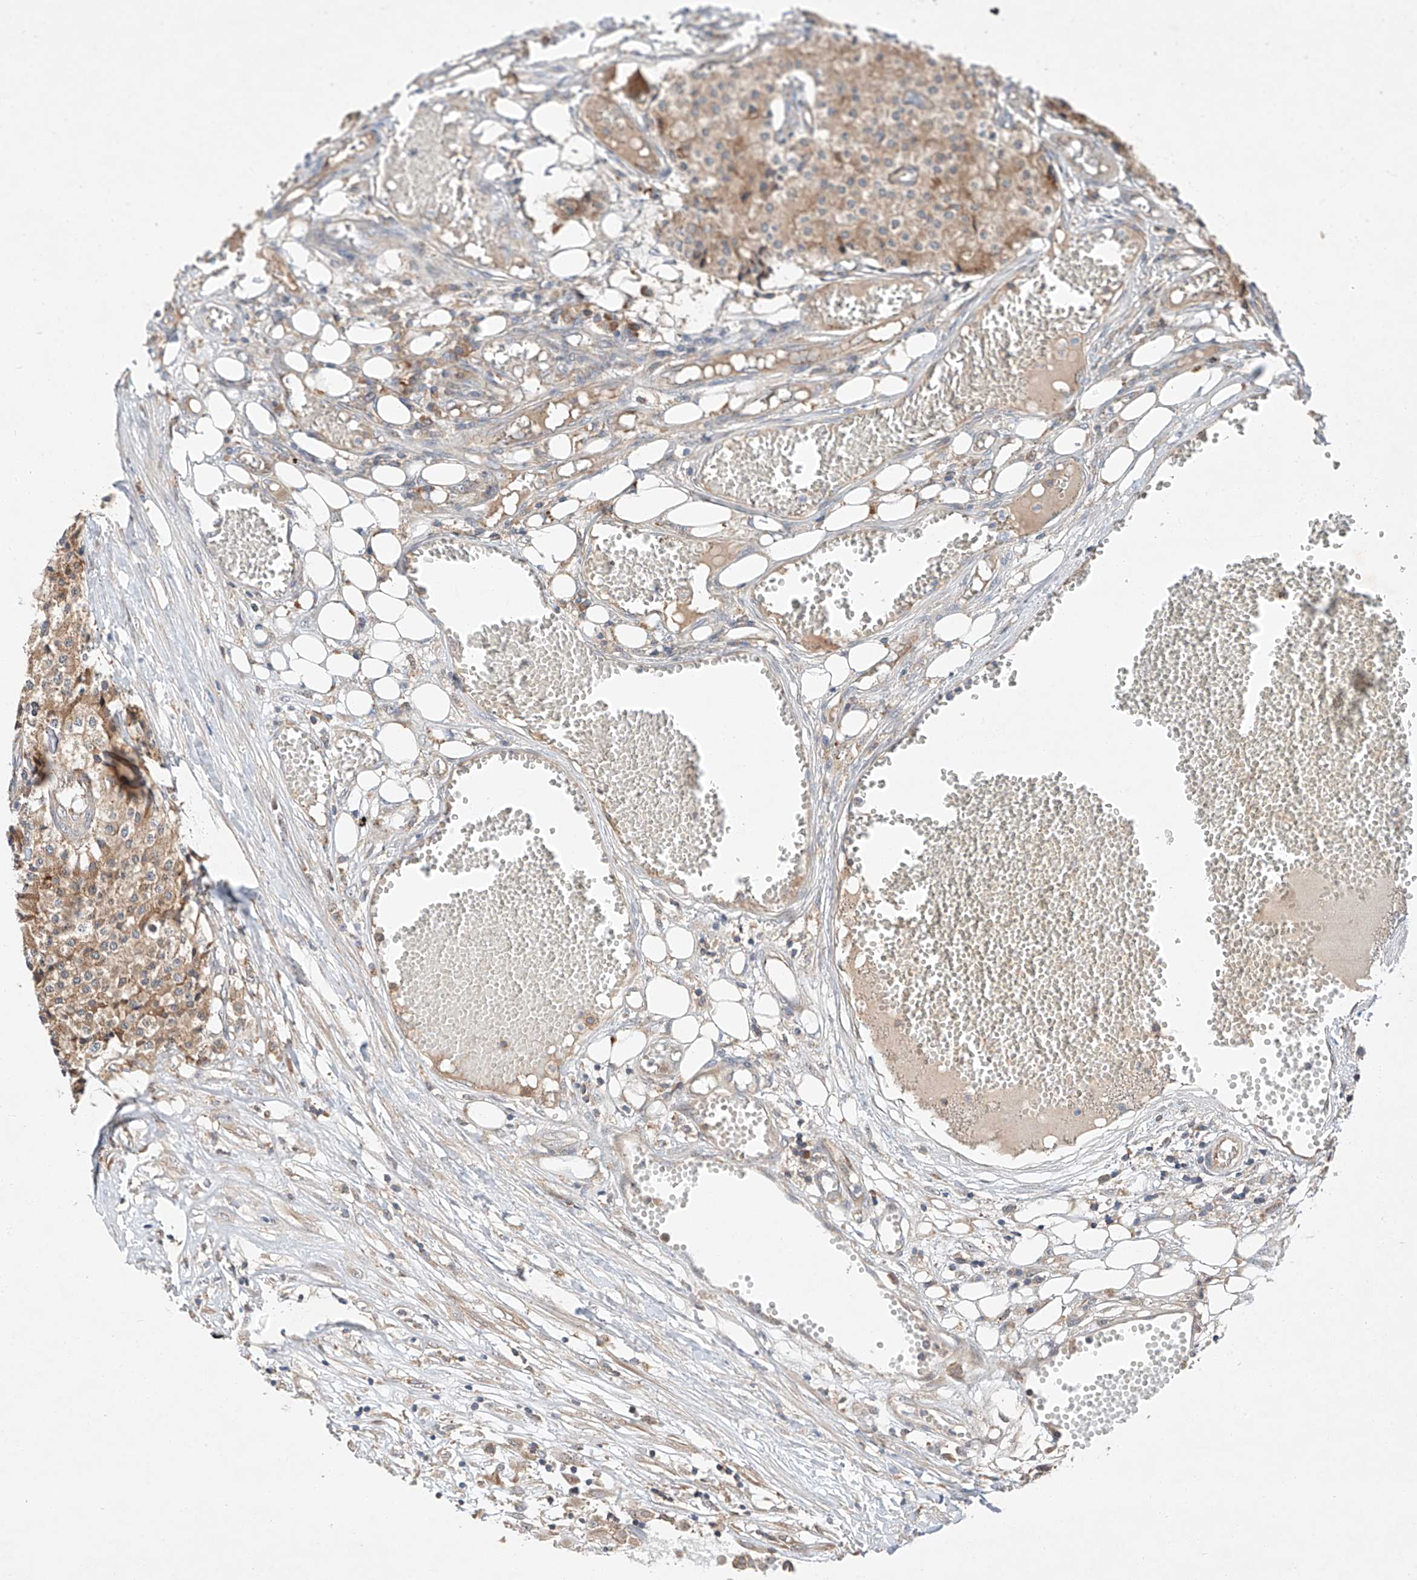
{"staining": {"intensity": "weak", "quantity": "25%-75%", "location": "cytoplasmic/membranous"}, "tissue": "carcinoid", "cell_type": "Tumor cells", "image_type": "cancer", "snomed": [{"axis": "morphology", "description": "Carcinoid, malignant, NOS"}, {"axis": "topography", "description": "Colon"}], "caption": "Immunohistochemical staining of human malignant carcinoid shows weak cytoplasmic/membranous protein expression in approximately 25%-75% of tumor cells. The staining was performed using DAB (3,3'-diaminobenzidine) to visualize the protein expression in brown, while the nuclei were stained in blue with hematoxylin (Magnification: 20x).", "gene": "RUSC1", "patient": {"sex": "female", "age": 52}}